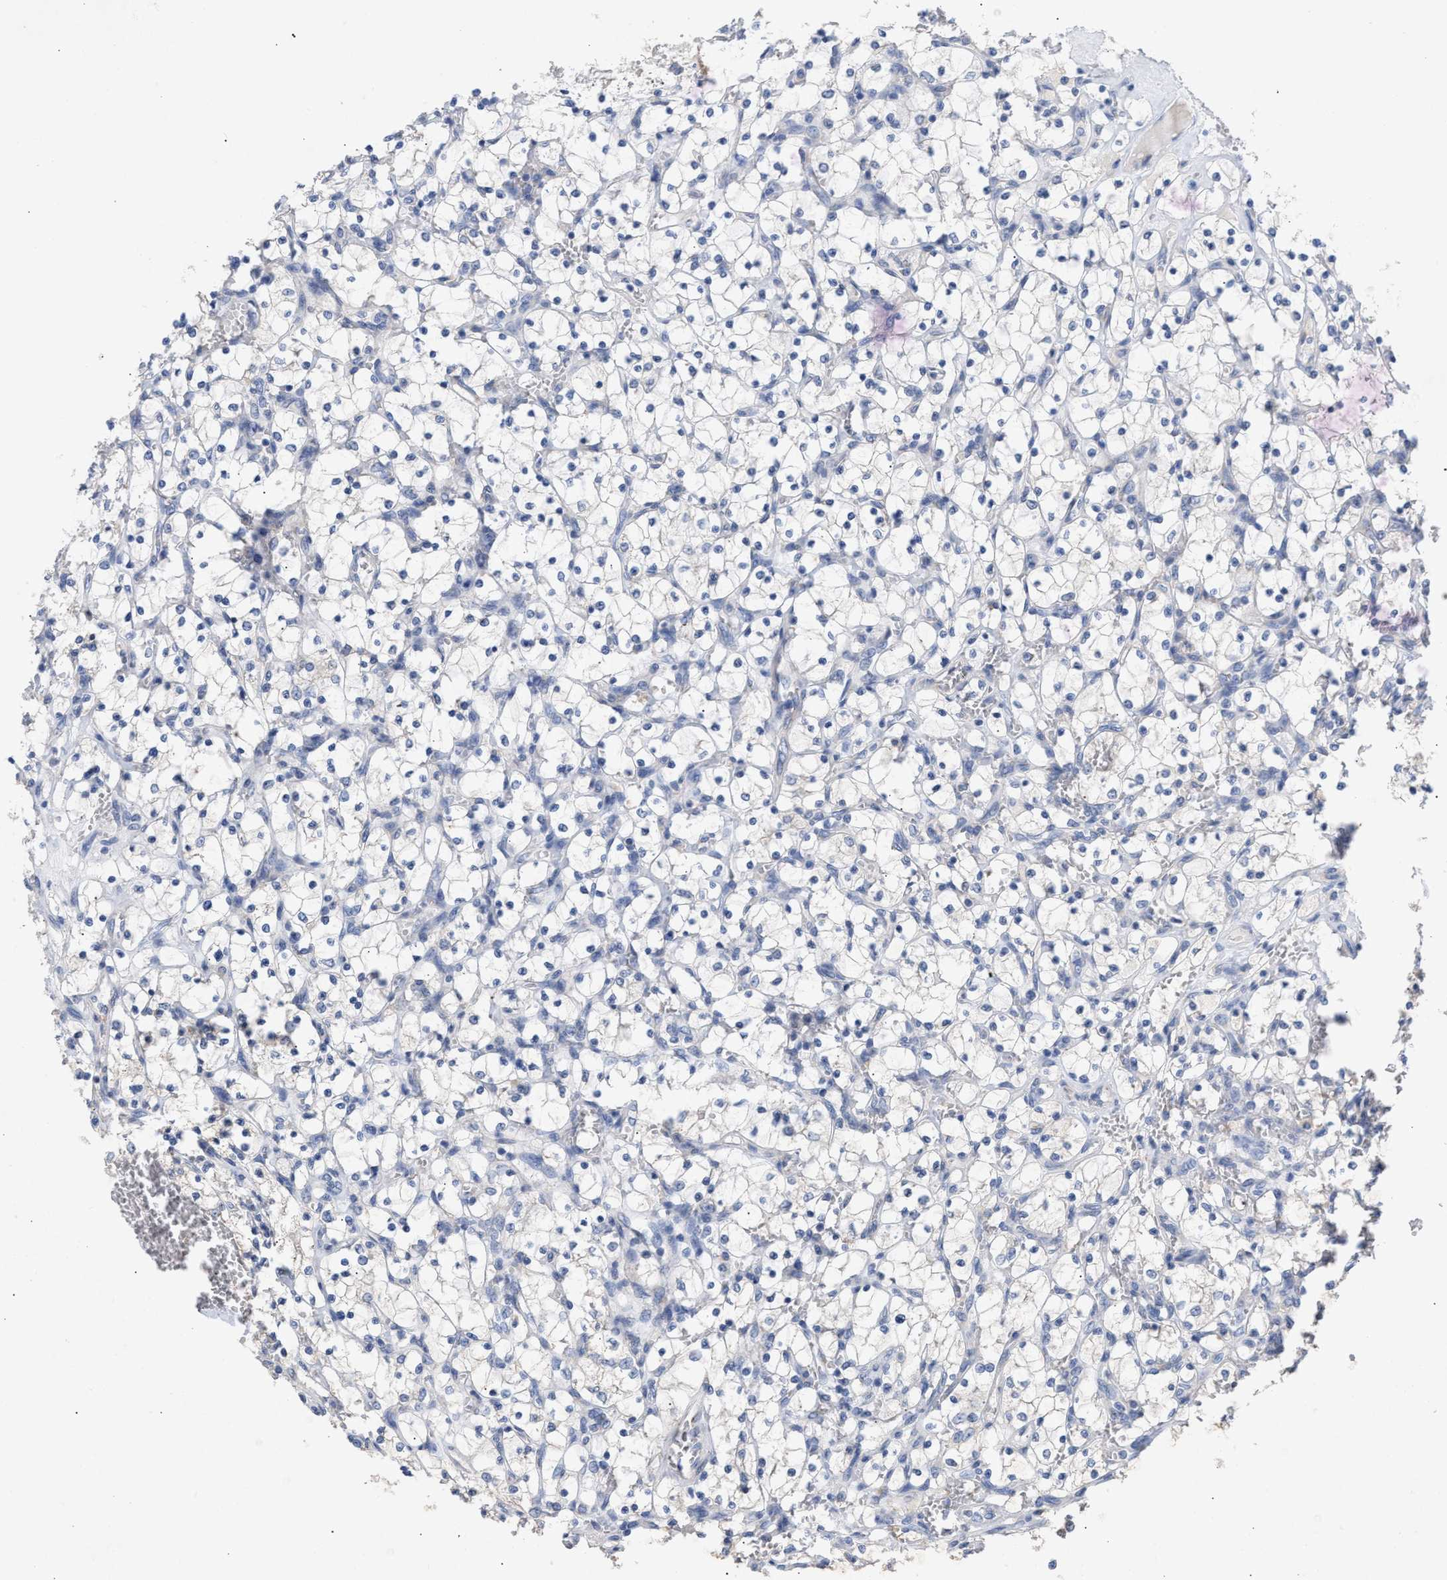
{"staining": {"intensity": "negative", "quantity": "none", "location": "none"}, "tissue": "renal cancer", "cell_type": "Tumor cells", "image_type": "cancer", "snomed": [{"axis": "morphology", "description": "Adenocarcinoma, NOS"}, {"axis": "topography", "description": "Kidney"}], "caption": "The micrograph exhibits no significant expression in tumor cells of renal adenocarcinoma.", "gene": "SELENOM", "patient": {"sex": "female", "age": 69}}